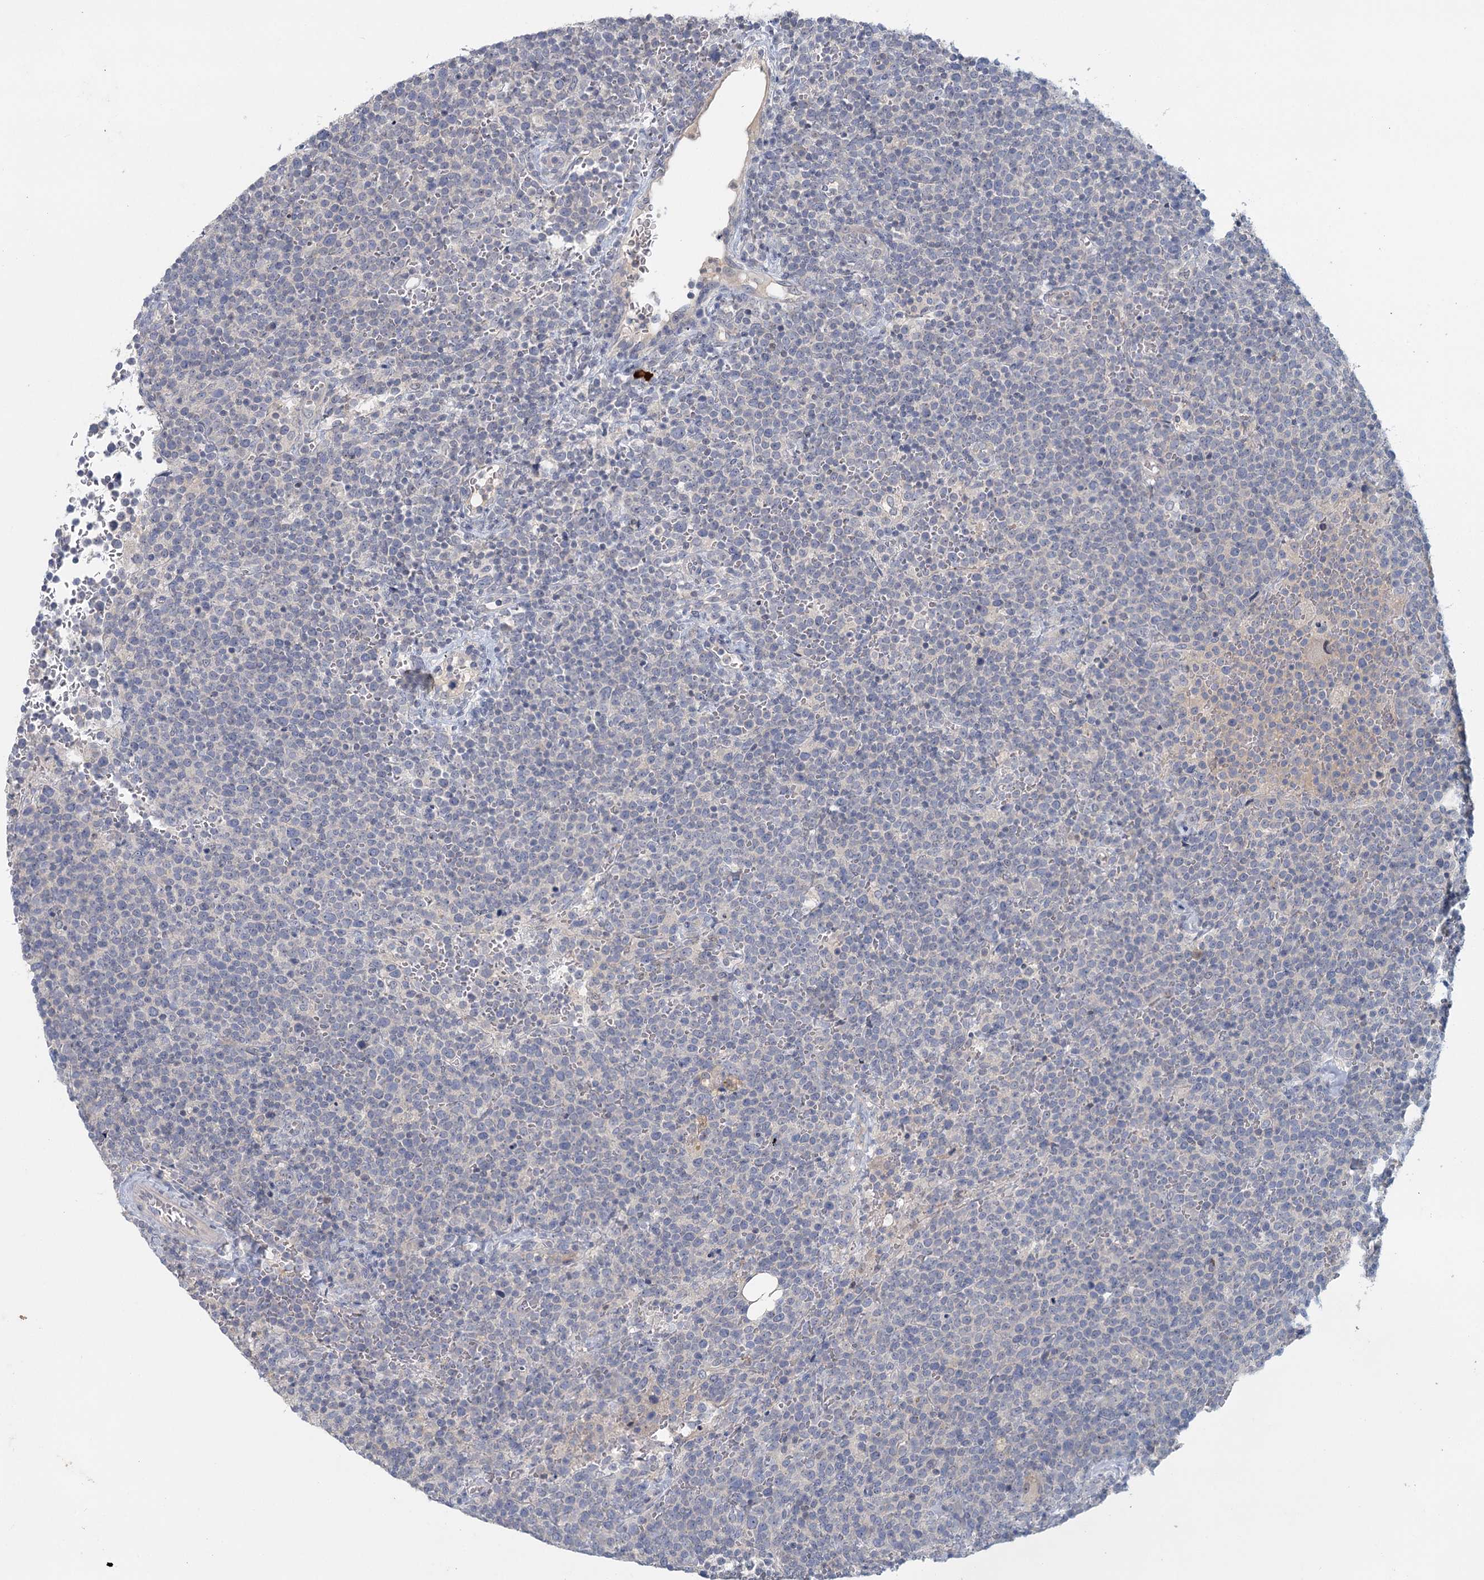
{"staining": {"intensity": "negative", "quantity": "none", "location": "none"}, "tissue": "lymphoma", "cell_type": "Tumor cells", "image_type": "cancer", "snomed": [{"axis": "morphology", "description": "Malignant lymphoma, non-Hodgkin's type, High grade"}, {"axis": "topography", "description": "Lymph node"}], "caption": "Lymphoma stained for a protein using IHC displays no expression tumor cells.", "gene": "MYO7B", "patient": {"sex": "male", "age": 61}}